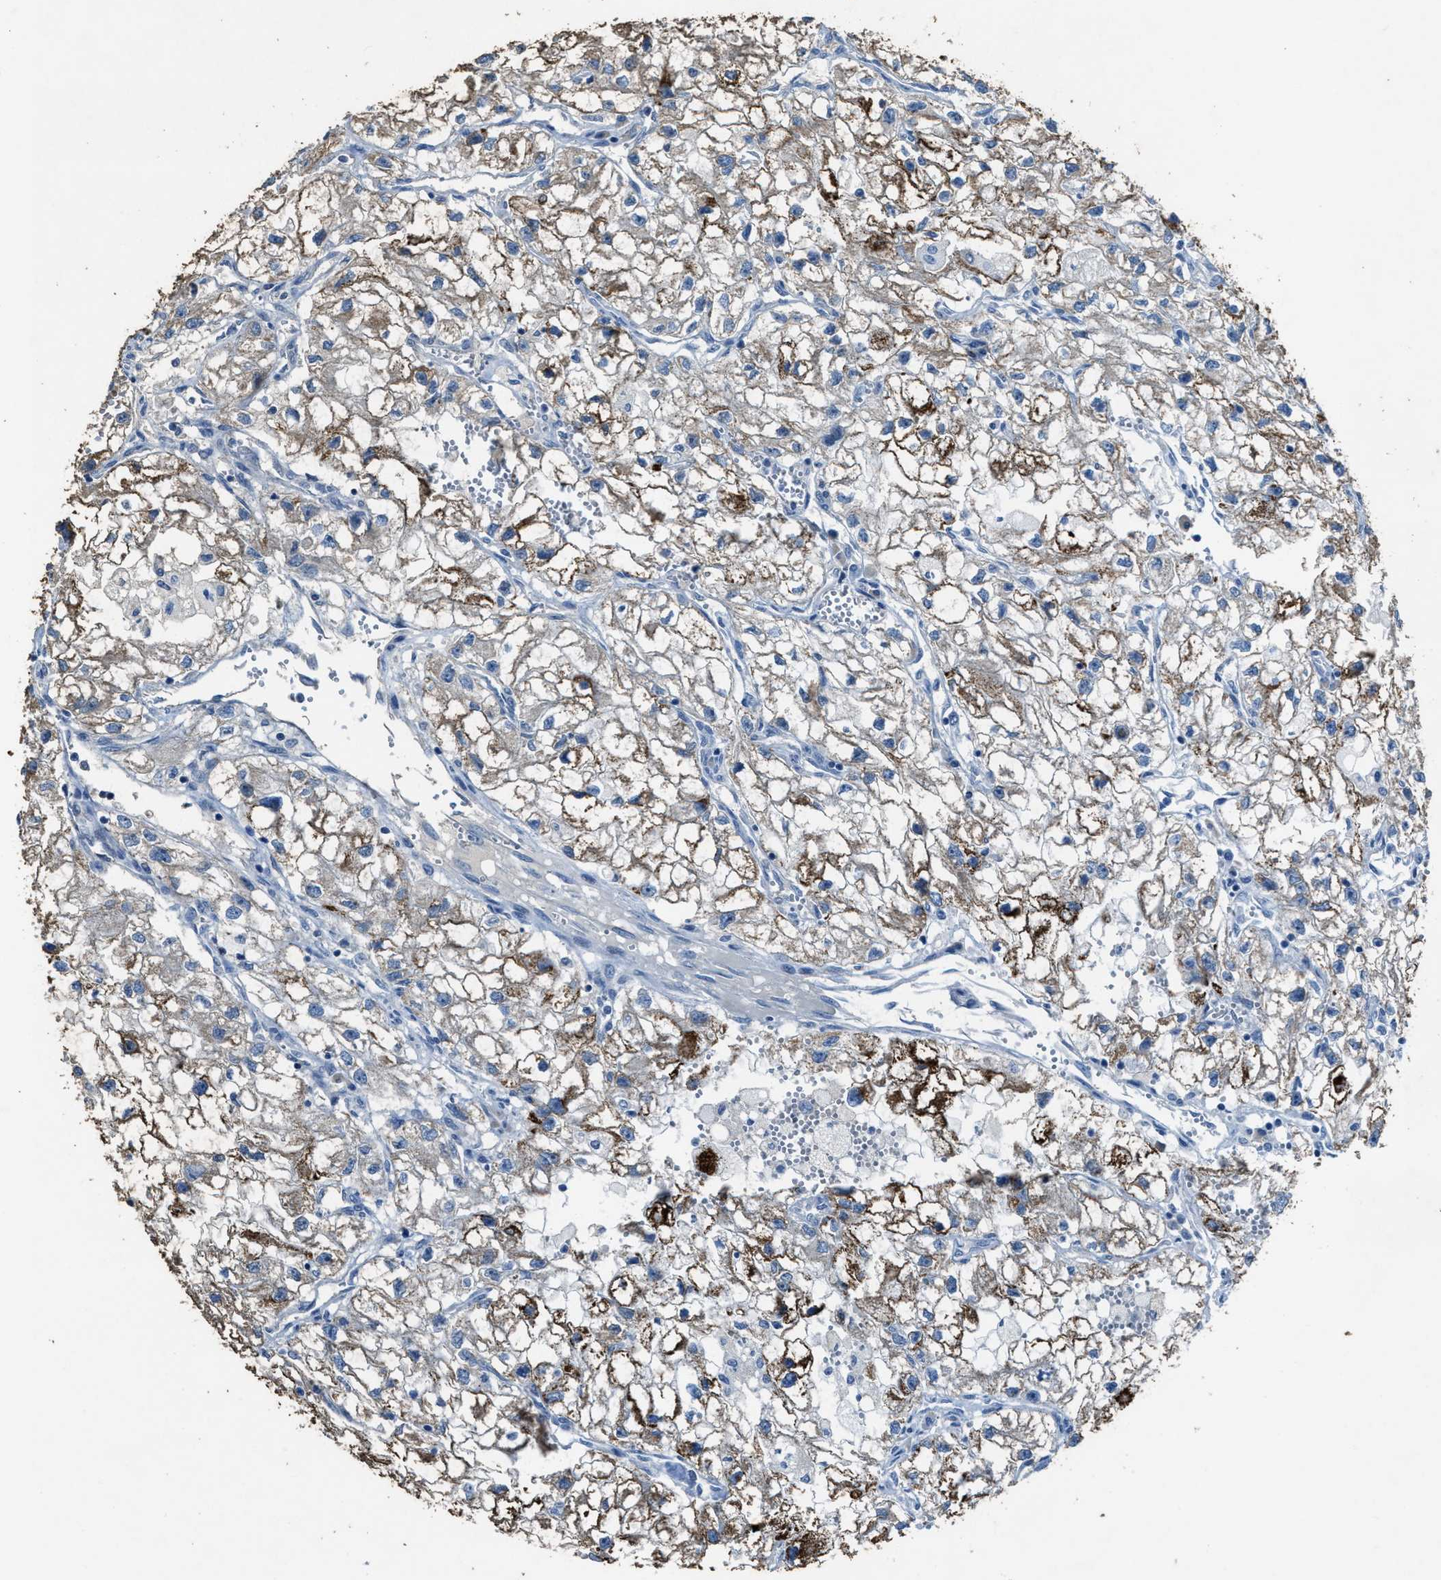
{"staining": {"intensity": "moderate", "quantity": "<25%", "location": "cytoplasmic/membranous"}, "tissue": "renal cancer", "cell_type": "Tumor cells", "image_type": "cancer", "snomed": [{"axis": "morphology", "description": "Adenocarcinoma, NOS"}, {"axis": "topography", "description": "Kidney"}], "caption": "This is a photomicrograph of immunohistochemistry (IHC) staining of adenocarcinoma (renal), which shows moderate expression in the cytoplasmic/membranous of tumor cells.", "gene": "CDON", "patient": {"sex": "female", "age": 70}}